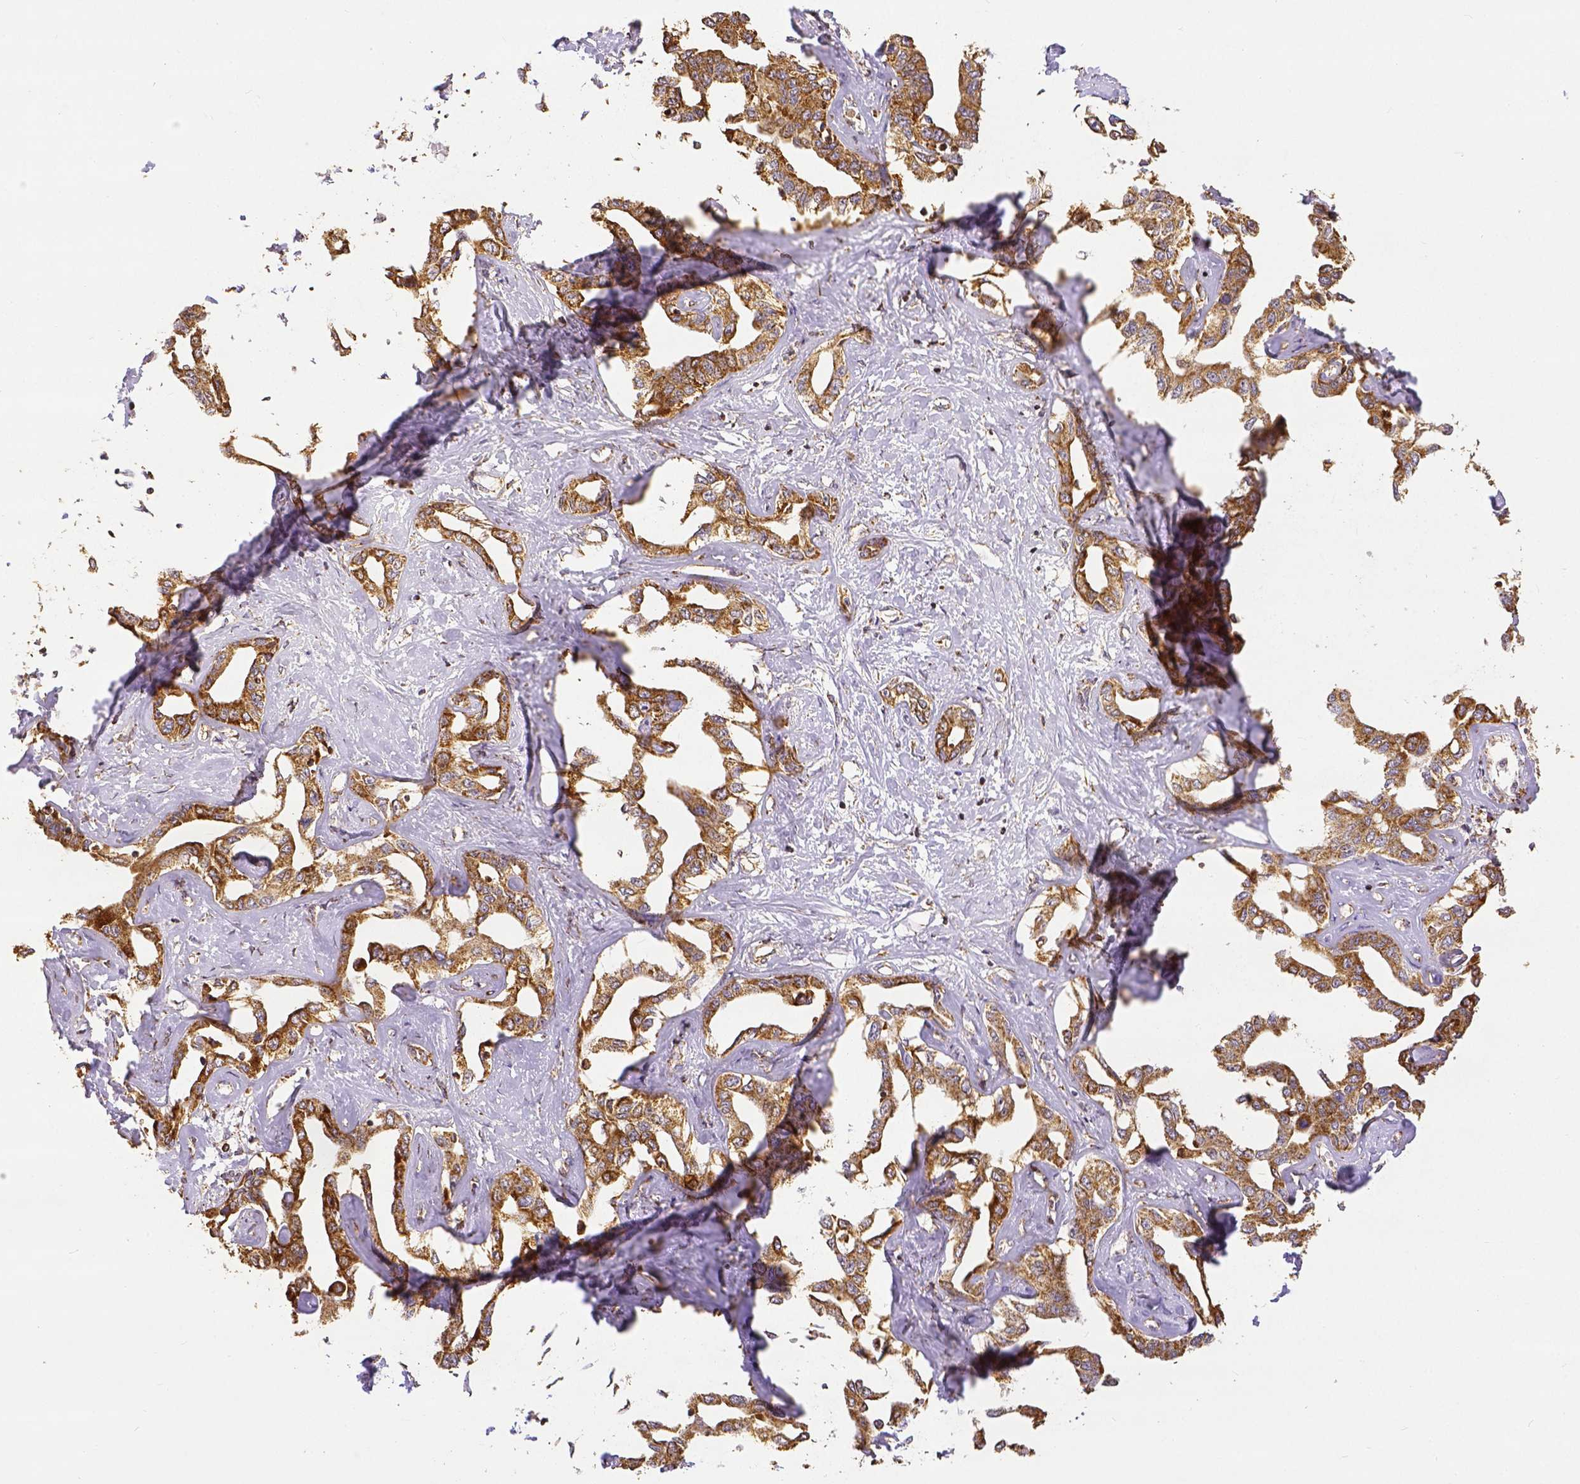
{"staining": {"intensity": "moderate", "quantity": ">75%", "location": "cytoplasmic/membranous"}, "tissue": "liver cancer", "cell_type": "Tumor cells", "image_type": "cancer", "snomed": [{"axis": "morphology", "description": "Cholangiocarcinoma"}, {"axis": "topography", "description": "Liver"}], "caption": "Immunohistochemical staining of human liver cholangiocarcinoma displays moderate cytoplasmic/membranous protein expression in approximately >75% of tumor cells.", "gene": "SDHB", "patient": {"sex": "male", "age": 59}}